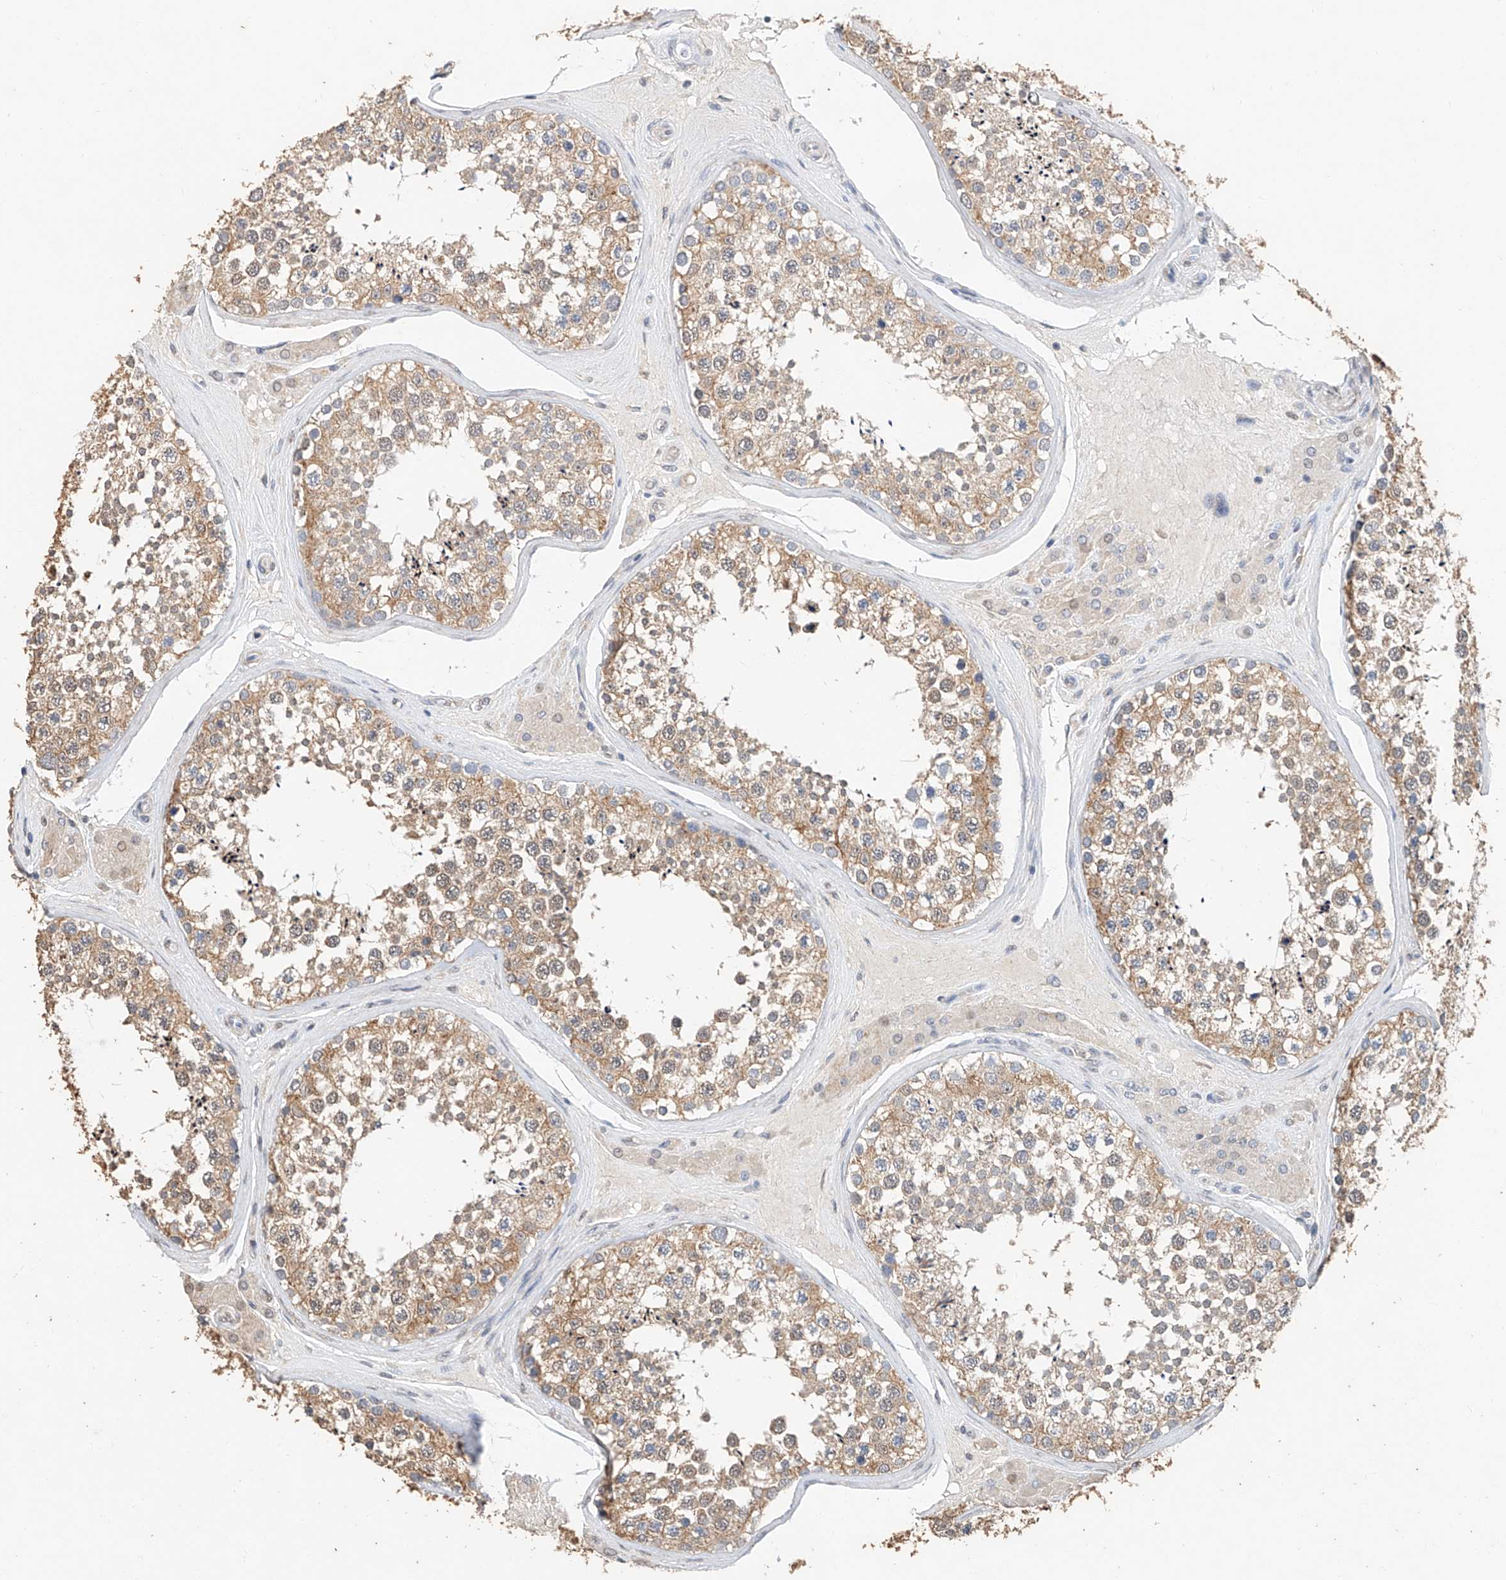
{"staining": {"intensity": "moderate", "quantity": ">75%", "location": "cytoplasmic/membranous"}, "tissue": "testis", "cell_type": "Cells in seminiferous ducts", "image_type": "normal", "snomed": [{"axis": "morphology", "description": "Normal tissue, NOS"}, {"axis": "topography", "description": "Testis"}], "caption": "This photomicrograph exhibits unremarkable testis stained with immunohistochemistry (IHC) to label a protein in brown. The cytoplasmic/membranous of cells in seminiferous ducts show moderate positivity for the protein. Nuclei are counter-stained blue.", "gene": "CERS4", "patient": {"sex": "male", "age": 46}}